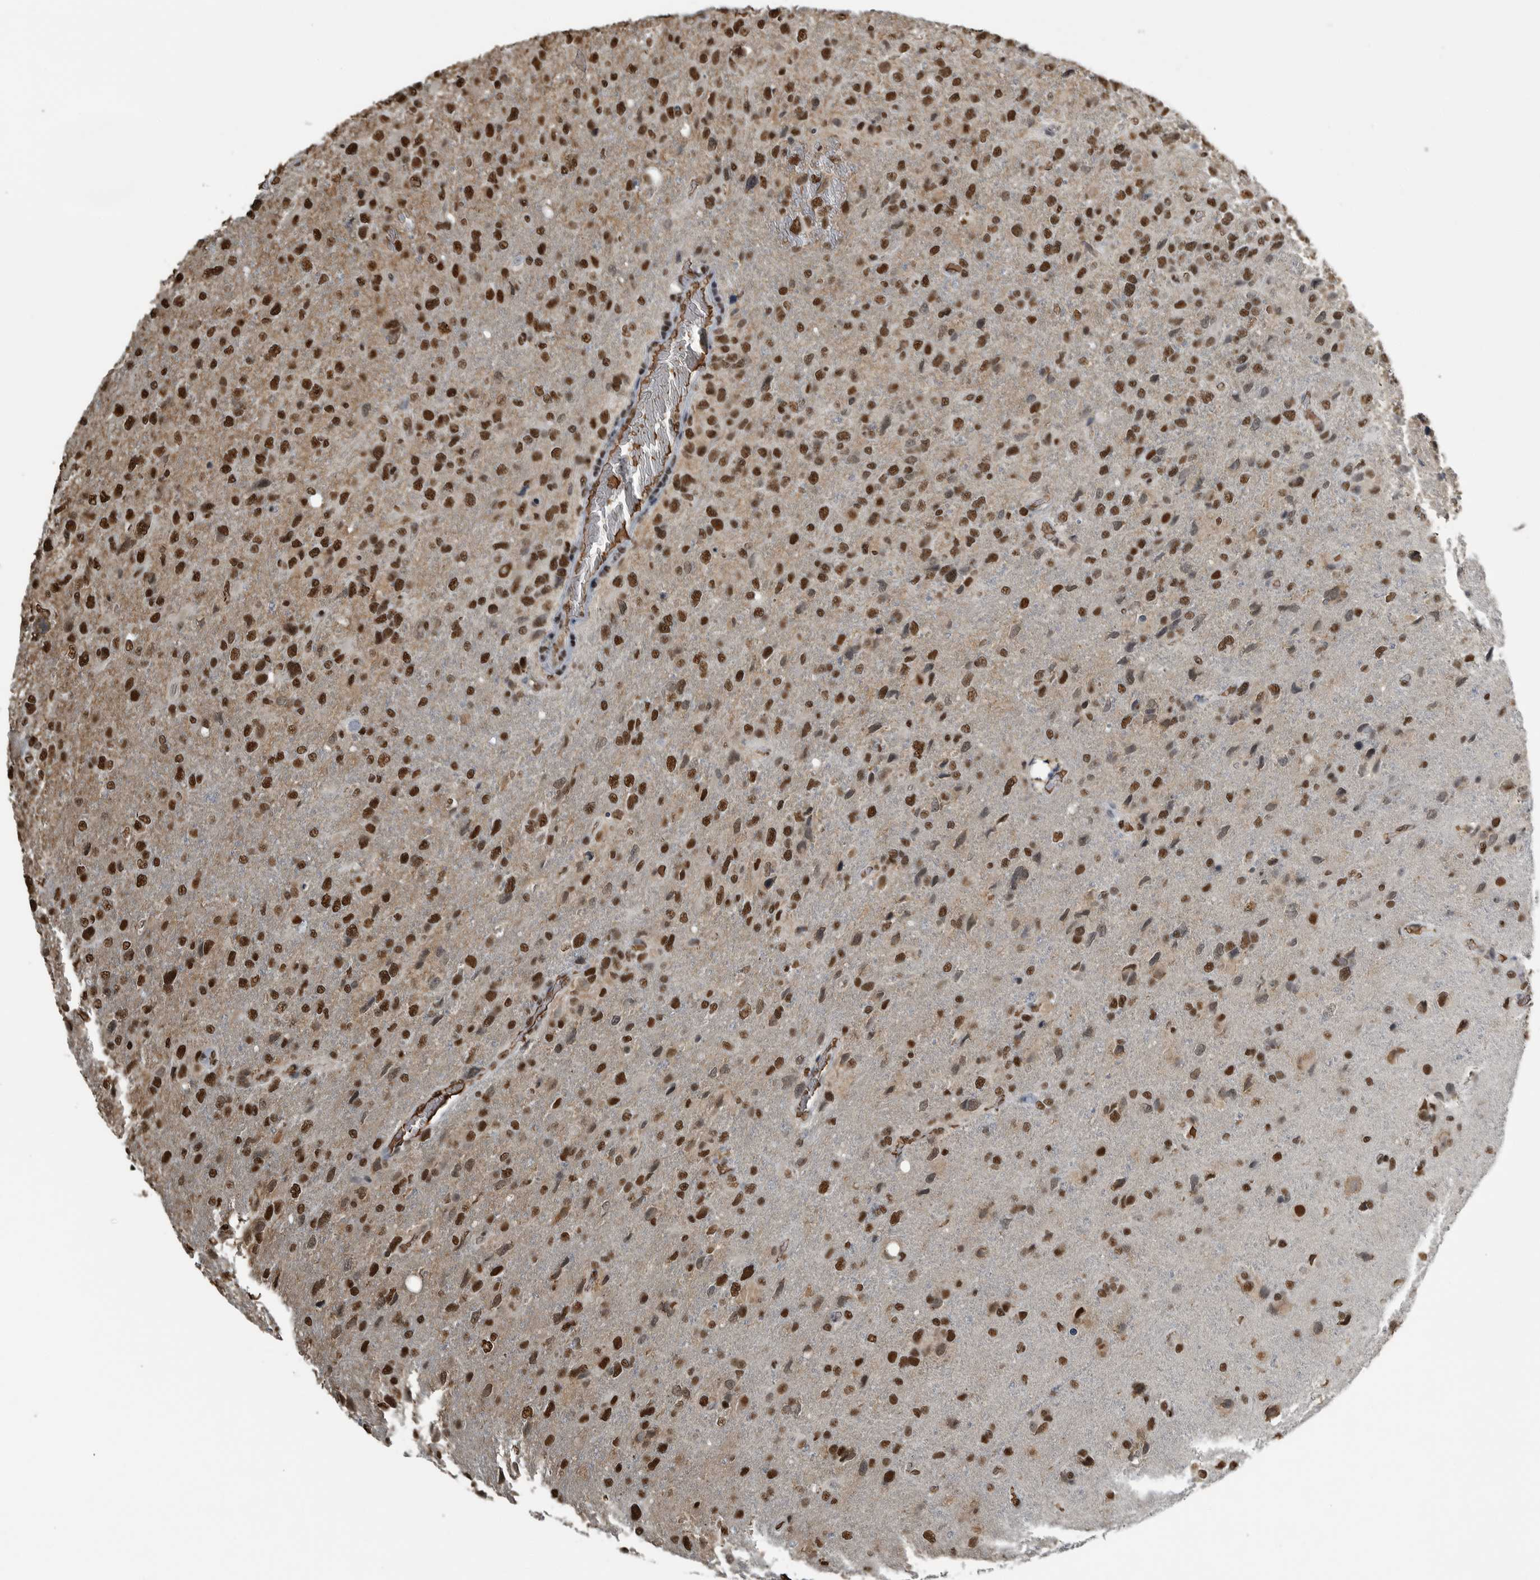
{"staining": {"intensity": "strong", "quantity": ">75%", "location": "nuclear"}, "tissue": "glioma", "cell_type": "Tumor cells", "image_type": "cancer", "snomed": [{"axis": "morphology", "description": "Glioma, malignant, High grade"}, {"axis": "topography", "description": "Brain"}], "caption": "Immunohistochemistry (DAB (3,3'-diaminobenzidine)) staining of human high-grade glioma (malignant) displays strong nuclear protein positivity in about >75% of tumor cells.", "gene": "TGS1", "patient": {"sex": "female", "age": 58}}